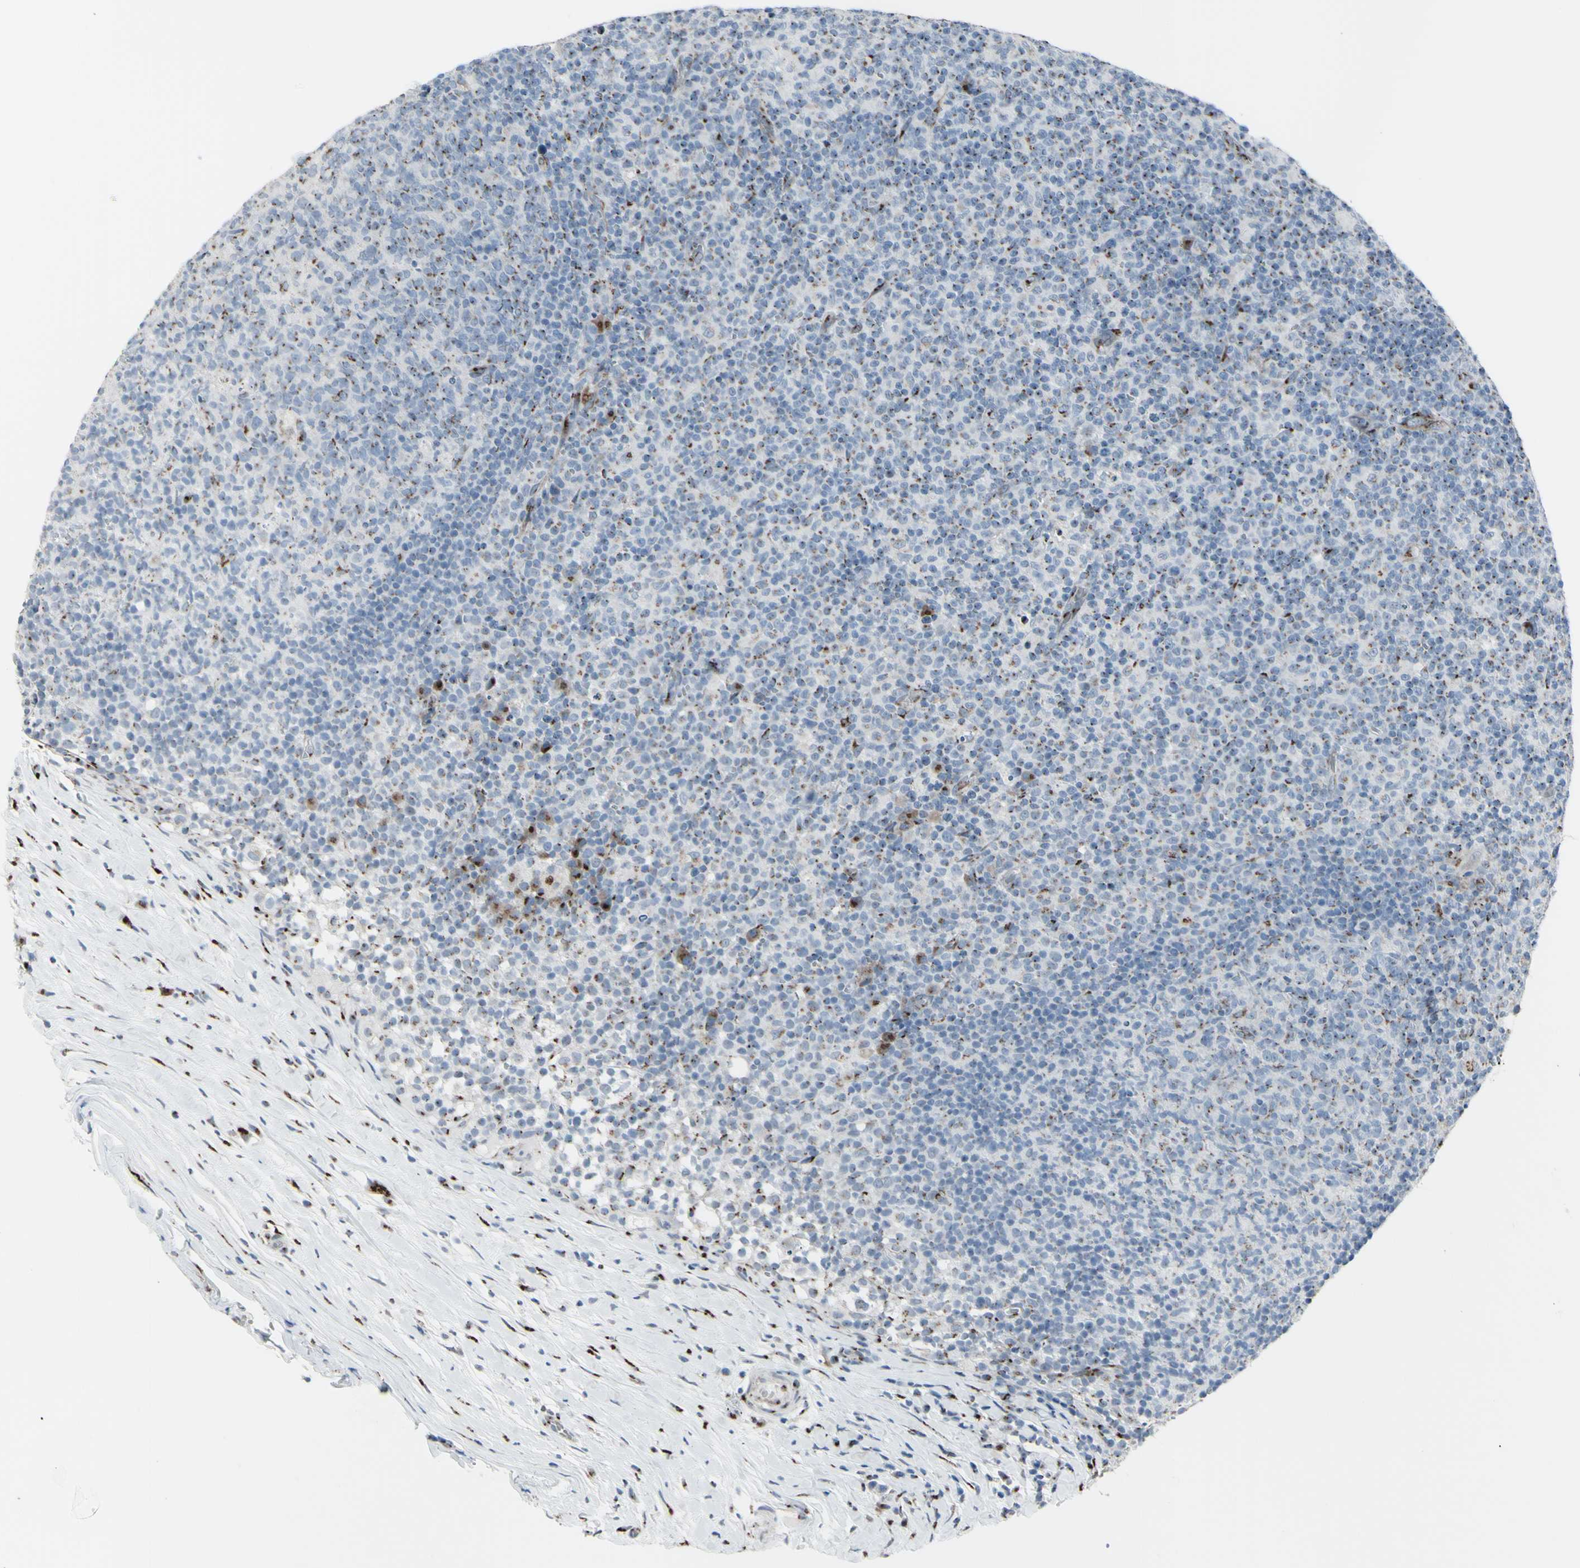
{"staining": {"intensity": "moderate", "quantity": "25%-75%", "location": "cytoplasmic/membranous"}, "tissue": "lymph node", "cell_type": "Germinal center cells", "image_type": "normal", "snomed": [{"axis": "morphology", "description": "Normal tissue, NOS"}, {"axis": "morphology", "description": "Inflammation, NOS"}, {"axis": "topography", "description": "Lymph node"}], "caption": "Protein expression by immunohistochemistry (IHC) demonstrates moderate cytoplasmic/membranous positivity in approximately 25%-75% of germinal center cells in unremarkable lymph node.", "gene": "GLG1", "patient": {"sex": "male", "age": 55}}